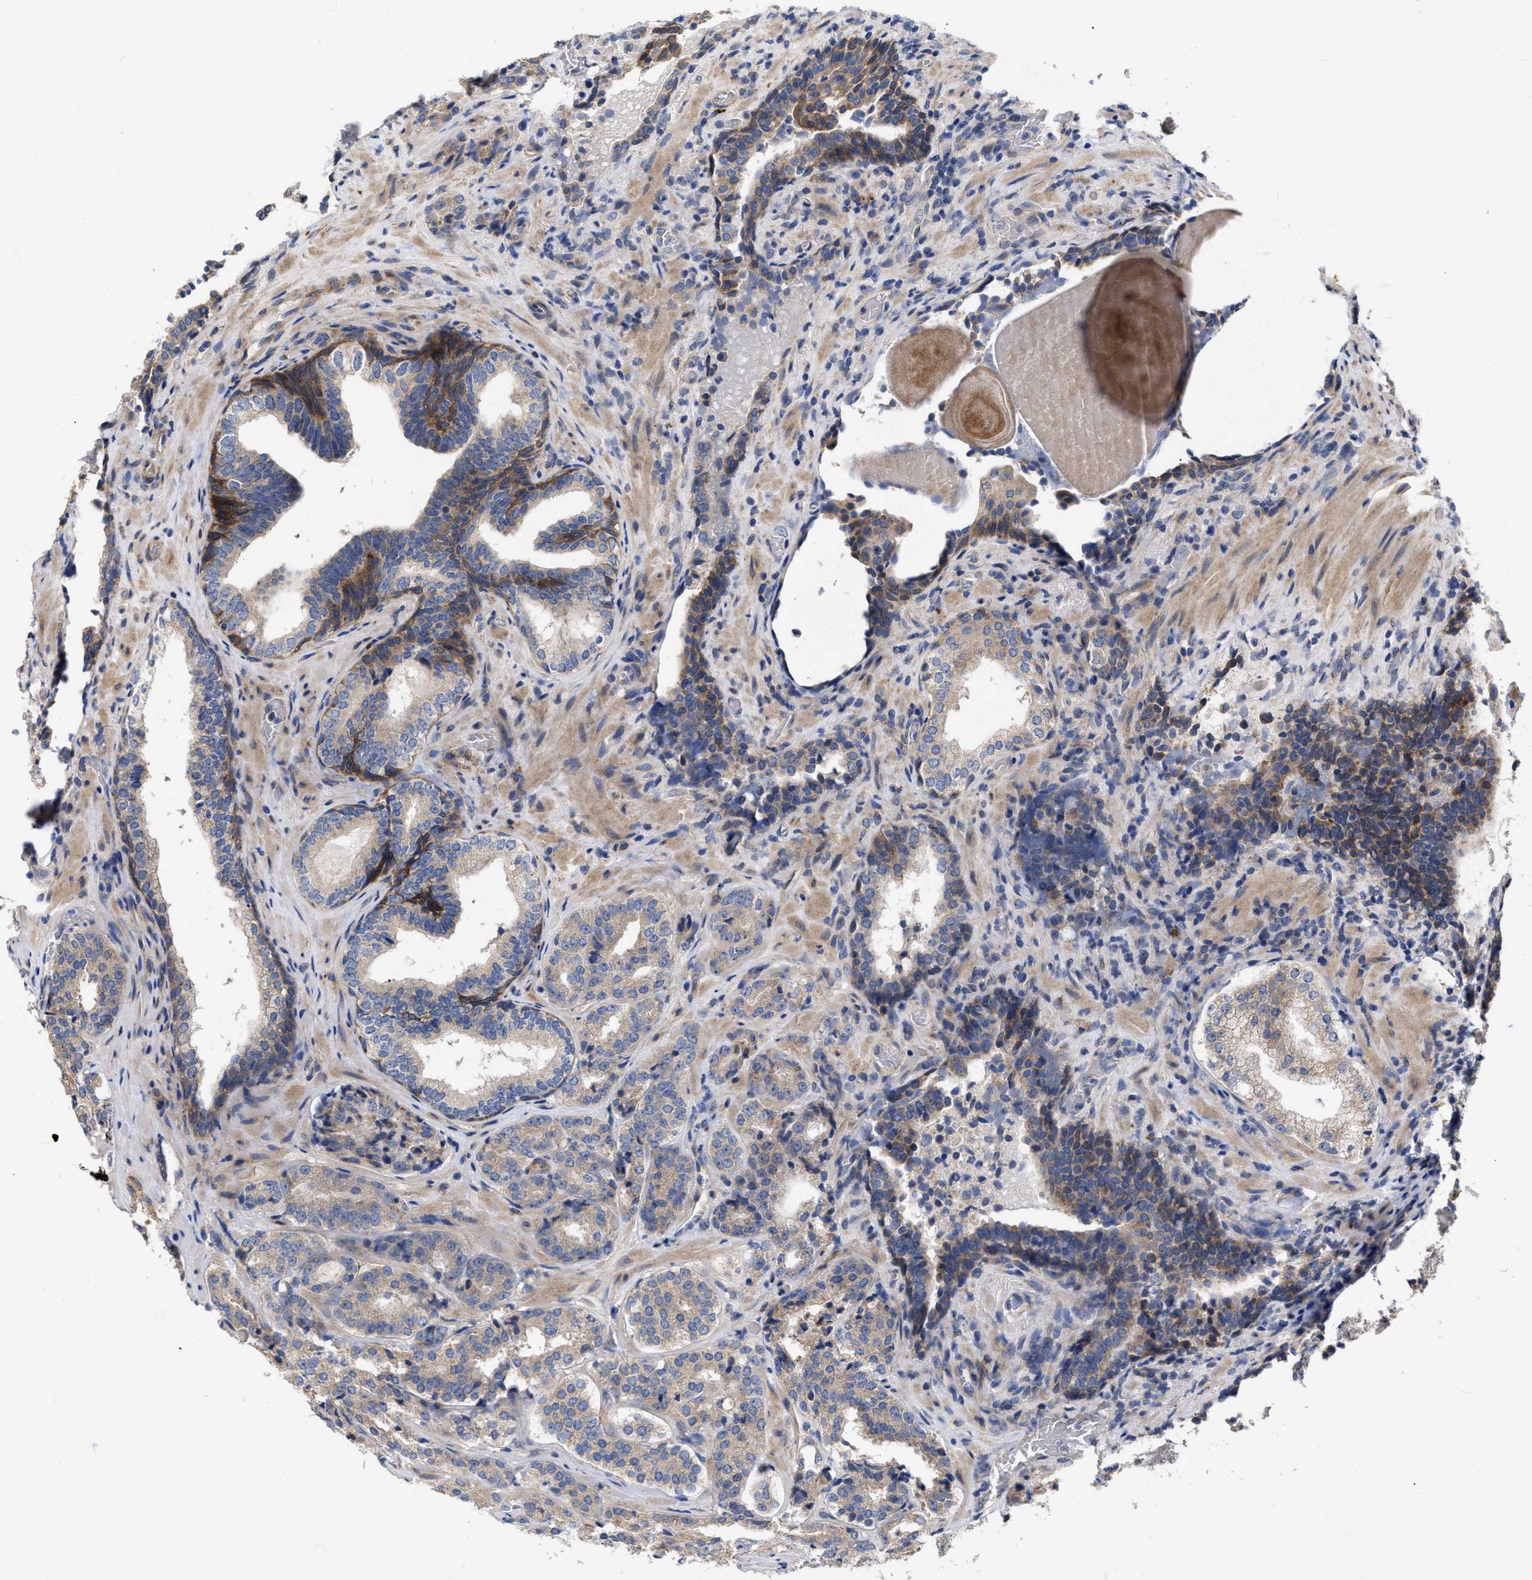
{"staining": {"intensity": "weak", "quantity": "<25%", "location": "cytoplasmic/membranous"}, "tissue": "prostate cancer", "cell_type": "Tumor cells", "image_type": "cancer", "snomed": [{"axis": "morphology", "description": "Adenocarcinoma, High grade"}, {"axis": "topography", "description": "Prostate"}], "caption": "High magnification brightfield microscopy of prostate cancer stained with DAB (3,3'-diaminobenzidine) (brown) and counterstained with hematoxylin (blue): tumor cells show no significant staining.", "gene": "MLST8", "patient": {"sex": "male", "age": 60}}